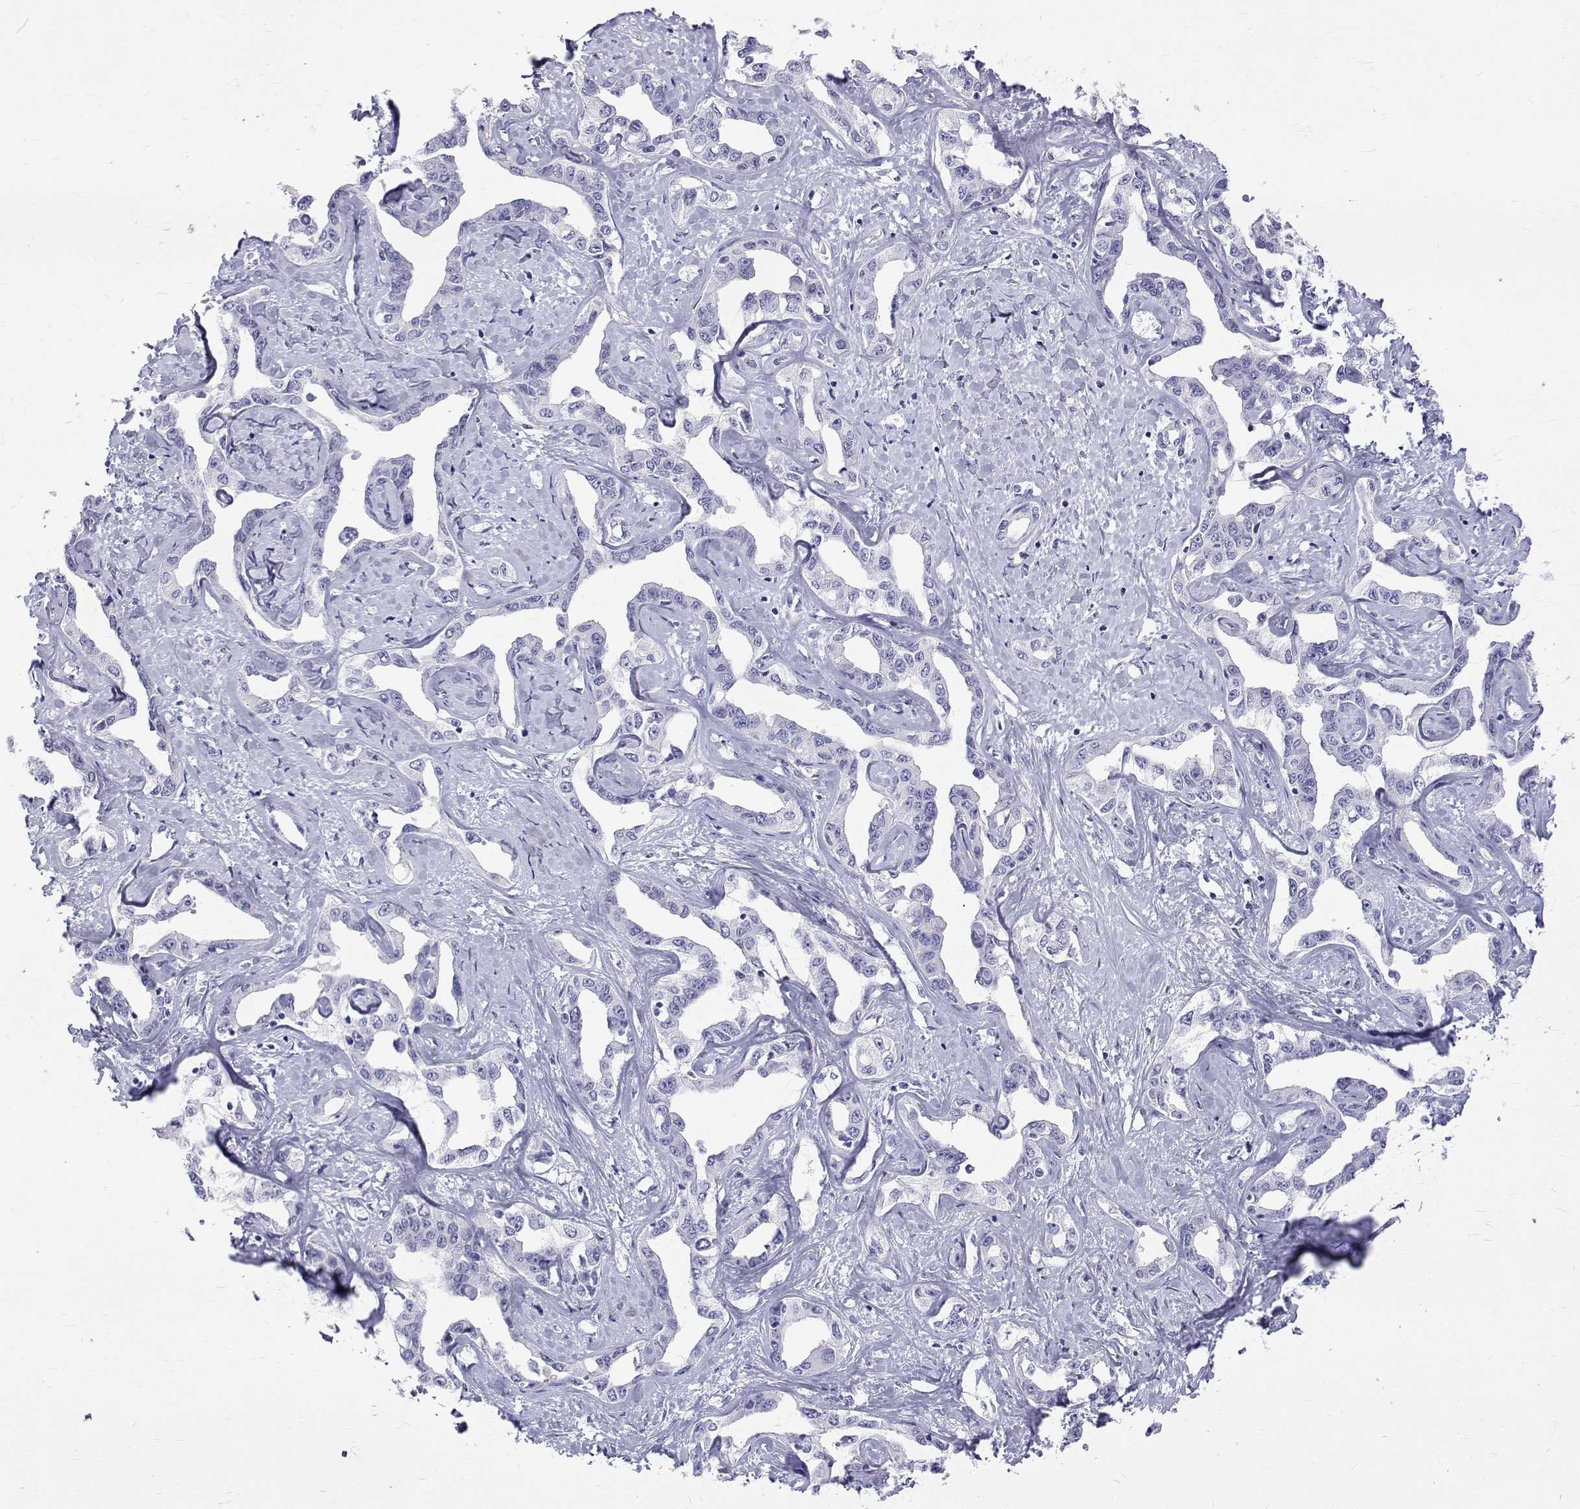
{"staining": {"intensity": "negative", "quantity": "none", "location": "none"}, "tissue": "liver cancer", "cell_type": "Tumor cells", "image_type": "cancer", "snomed": [{"axis": "morphology", "description": "Cholangiocarcinoma"}, {"axis": "topography", "description": "Liver"}], "caption": "Tumor cells are negative for brown protein staining in cholangiocarcinoma (liver). (Brightfield microscopy of DAB immunohistochemistry at high magnification).", "gene": "OPRPN", "patient": {"sex": "male", "age": 59}}